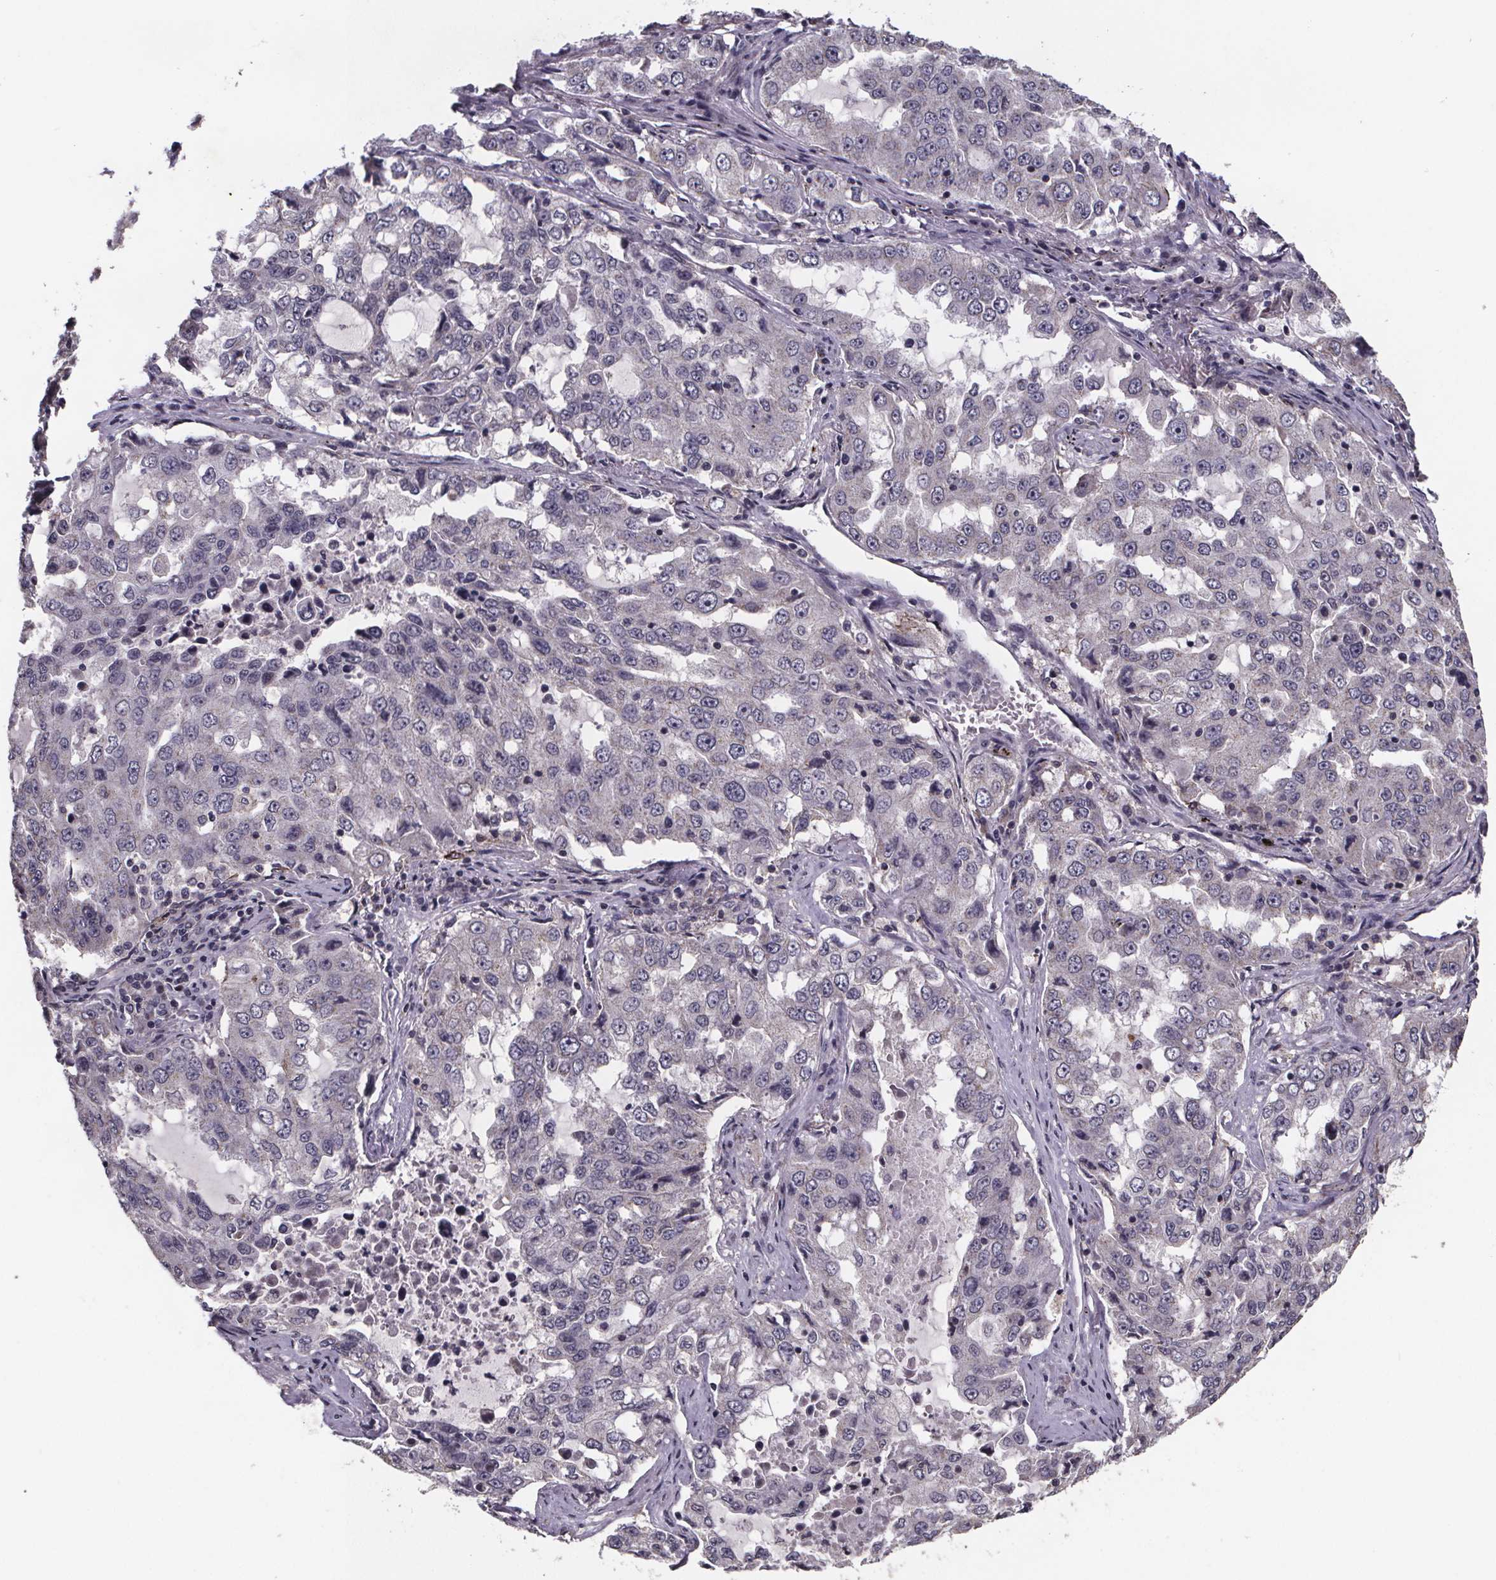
{"staining": {"intensity": "negative", "quantity": "none", "location": "none"}, "tissue": "lung cancer", "cell_type": "Tumor cells", "image_type": "cancer", "snomed": [{"axis": "morphology", "description": "Adenocarcinoma, NOS"}, {"axis": "topography", "description": "Lung"}], "caption": "There is no significant positivity in tumor cells of lung cancer (adenocarcinoma). The staining was performed using DAB to visualize the protein expression in brown, while the nuclei were stained in blue with hematoxylin (Magnification: 20x).", "gene": "PALLD", "patient": {"sex": "female", "age": 61}}